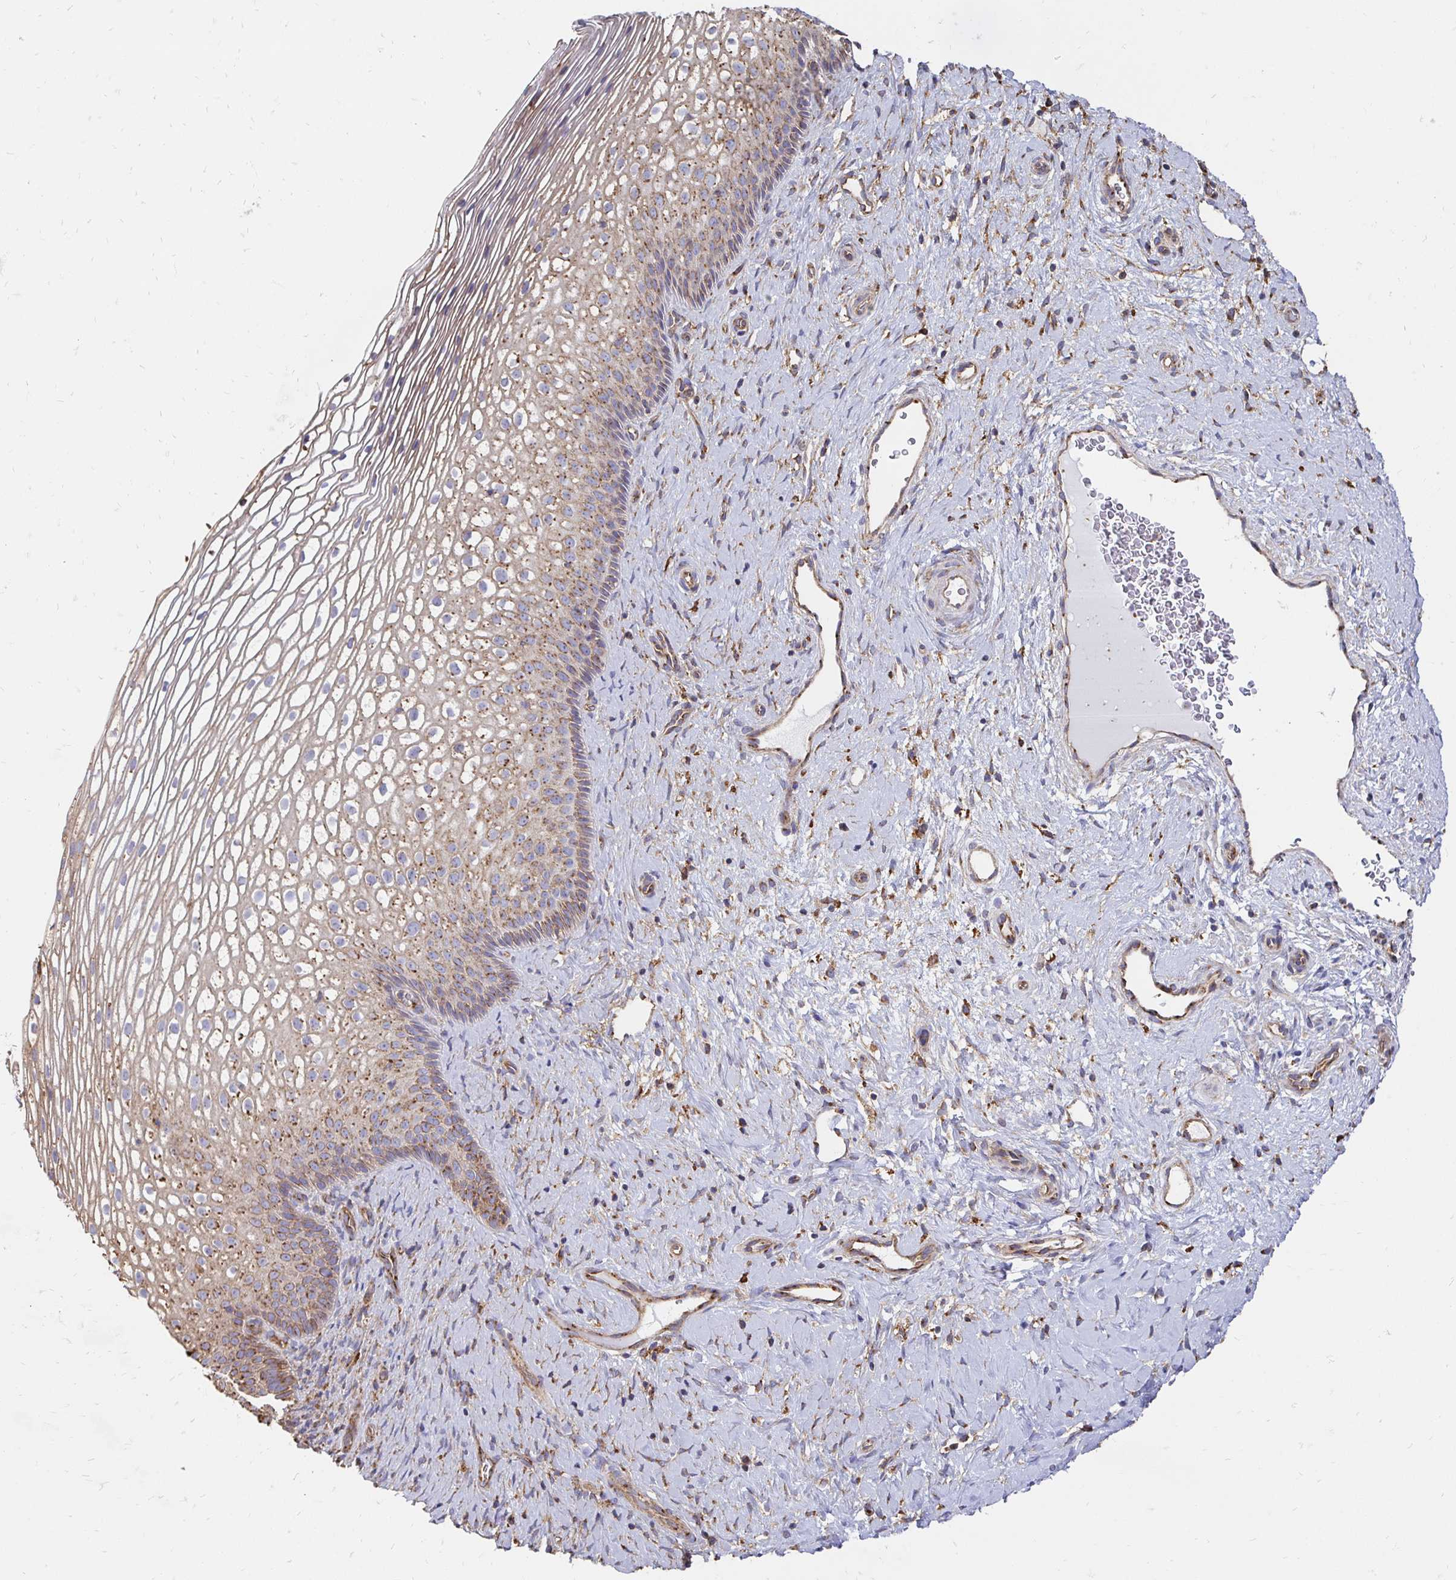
{"staining": {"intensity": "moderate", "quantity": "25%-75%", "location": "cytoplasmic/membranous"}, "tissue": "cervix", "cell_type": "Squamous epithelial cells", "image_type": "normal", "snomed": [{"axis": "morphology", "description": "Normal tissue, NOS"}, {"axis": "topography", "description": "Cervix"}], "caption": "Immunohistochemistry staining of unremarkable cervix, which reveals medium levels of moderate cytoplasmic/membranous positivity in about 25%-75% of squamous epithelial cells indicating moderate cytoplasmic/membranous protein staining. The staining was performed using DAB (3,3'-diaminobenzidine) (brown) for protein detection and nuclei were counterstained in hematoxylin (blue).", "gene": "CLTC", "patient": {"sex": "female", "age": 34}}